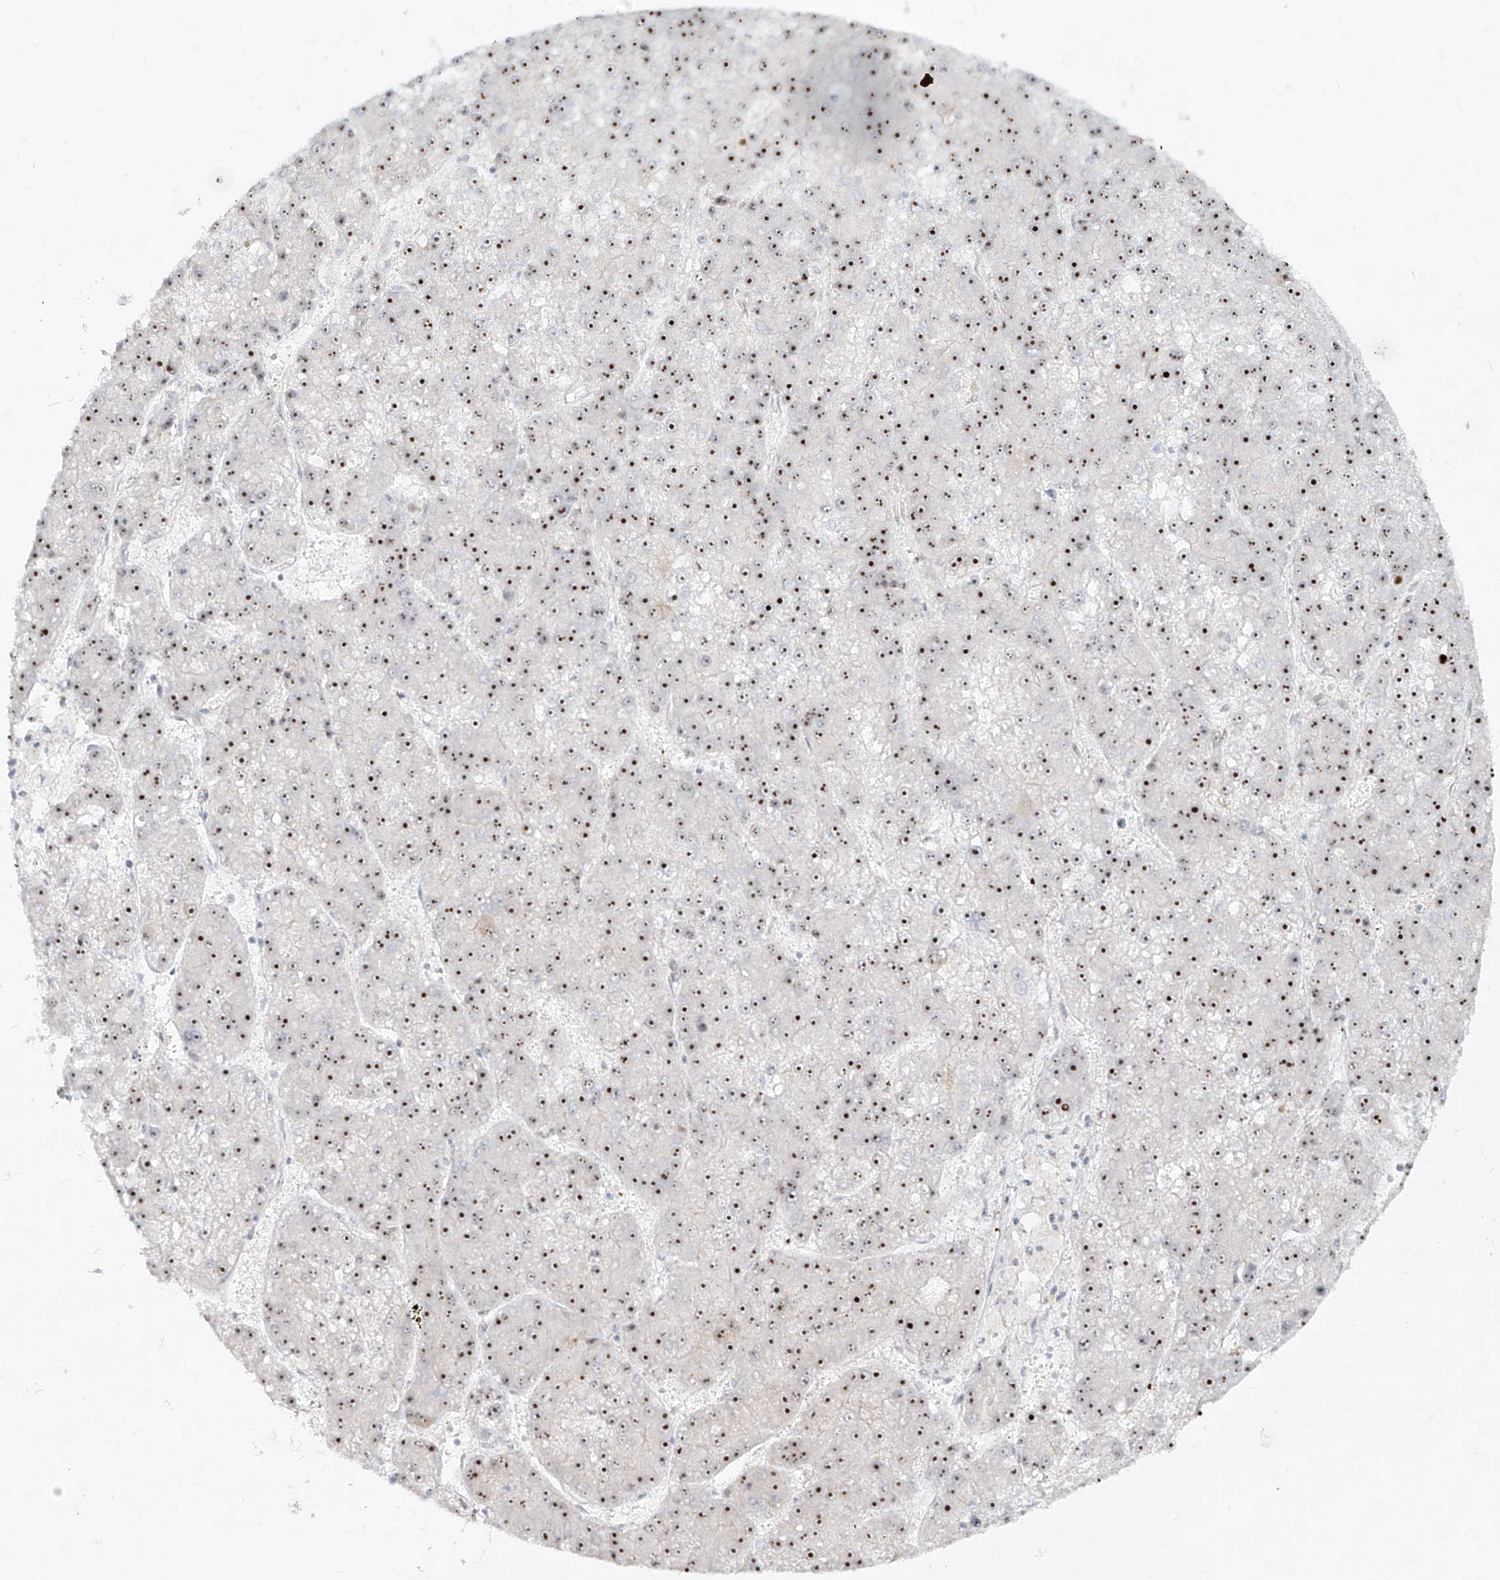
{"staining": {"intensity": "strong", "quantity": ">75%", "location": "nuclear"}, "tissue": "liver cancer", "cell_type": "Tumor cells", "image_type": "cancer", "snomed": [{"axis": "morphology", "description": "Carcinoma, Hepatocellular, NOS"}, {"axis": "topography", "description": "Liver"}], "caption": "Tumor cells display strong nuclear expression in approximately >75% of cells in hepatocellular carcinoma (liver).", "gene": "BYSL", "patient": {"sex": "female", "age": 73}}